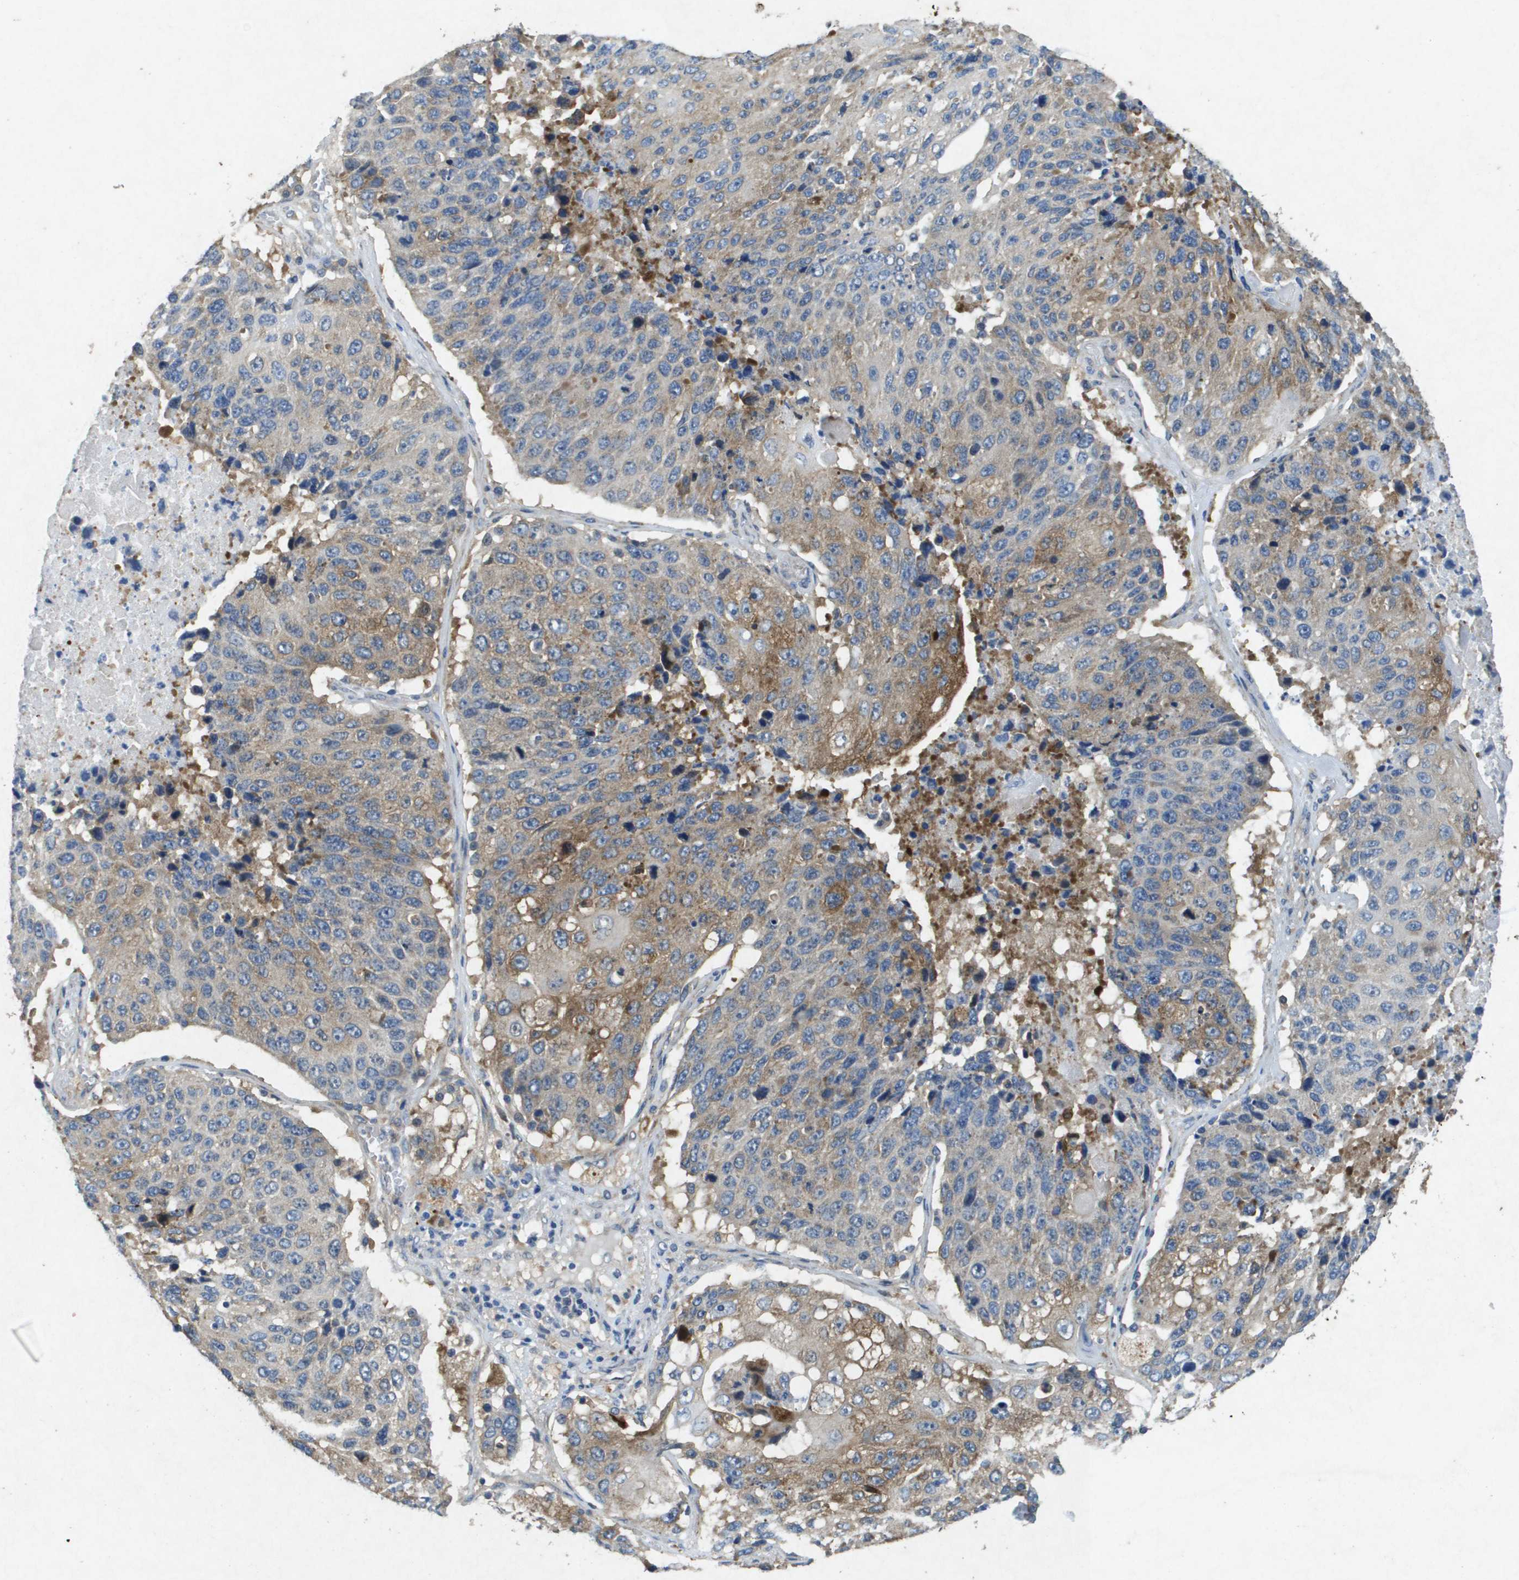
{"staining": {"intensity": "moderate", "quantity": "25%-75%", "location": "cytoplasmic/membranous"}, "tissue": "lung cancer", "cell_type": "Tumor cells", "image_type": "cancer", "snomed": [{"axis": "morphology", "description": "Squamous cell carcinoma, NOS"}, {"axis": "topography", "description": "Lung"}], "caption": "A brown stain highlights moderate cytoplasmic/membranous expression of a protein in lung squamous cell carcinoma tumor cells. (brown staining indicates protein expression, while blue staining denotes nuclei).", "gene": "PTPRT", "patient": {"sex": "male", "age": 61}}